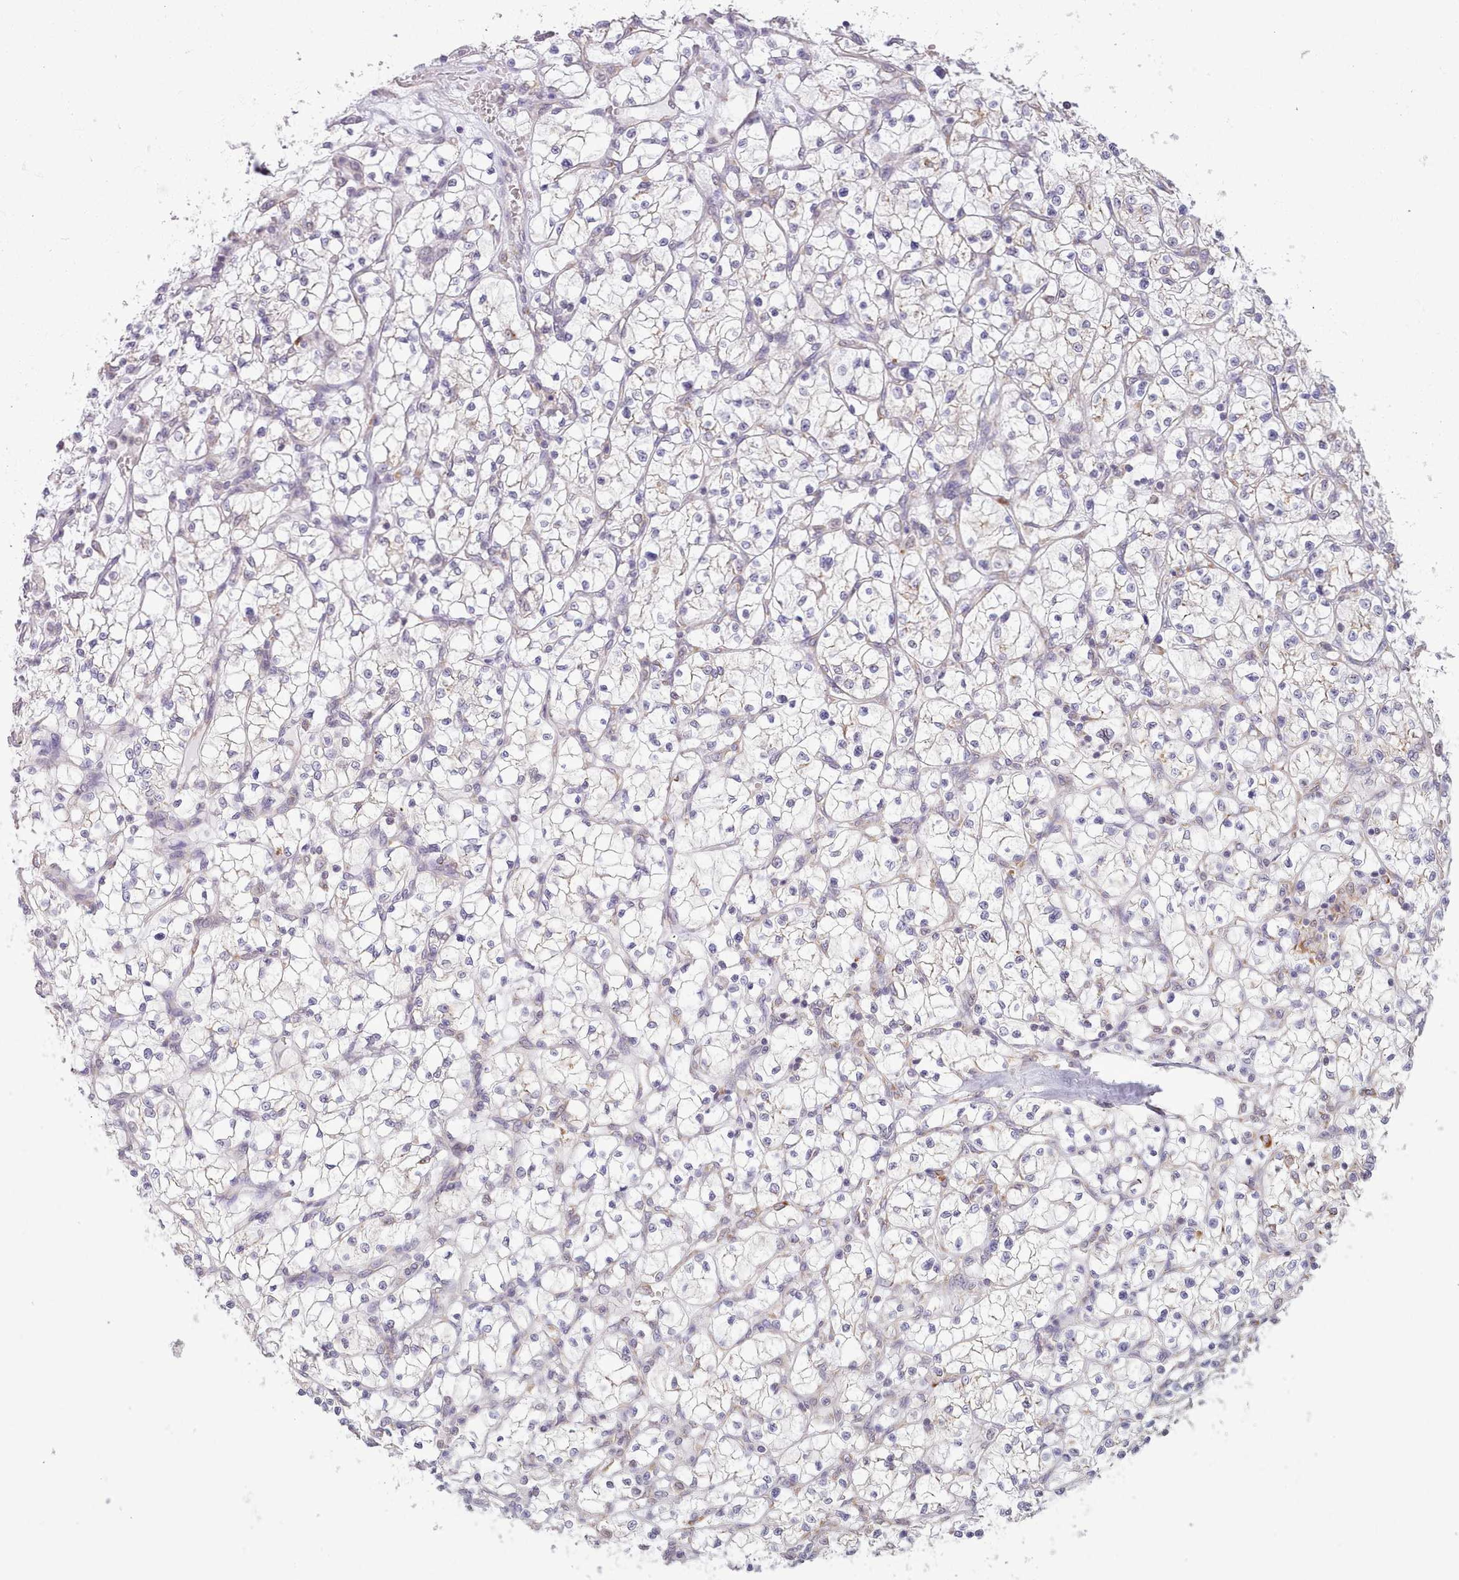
{"staining": {"intensity": "negative", "quantity": "none", "location": "none"}, "tissue": "renal cancer", "cell_type": "Tumor cells", "image_type": "cancer", "snomed": [{"axis": "morphology", "description": "Adenocarcinoma, NOS"}, {"axis": "topography", "description": "Kidney"}], "caption": "Micrograph shows no significant protein expression in tumor cells of renal cancer (adenocarcinoma).", "gene": "SEC61B", "patient": {"sex": "female", "age": 64}}